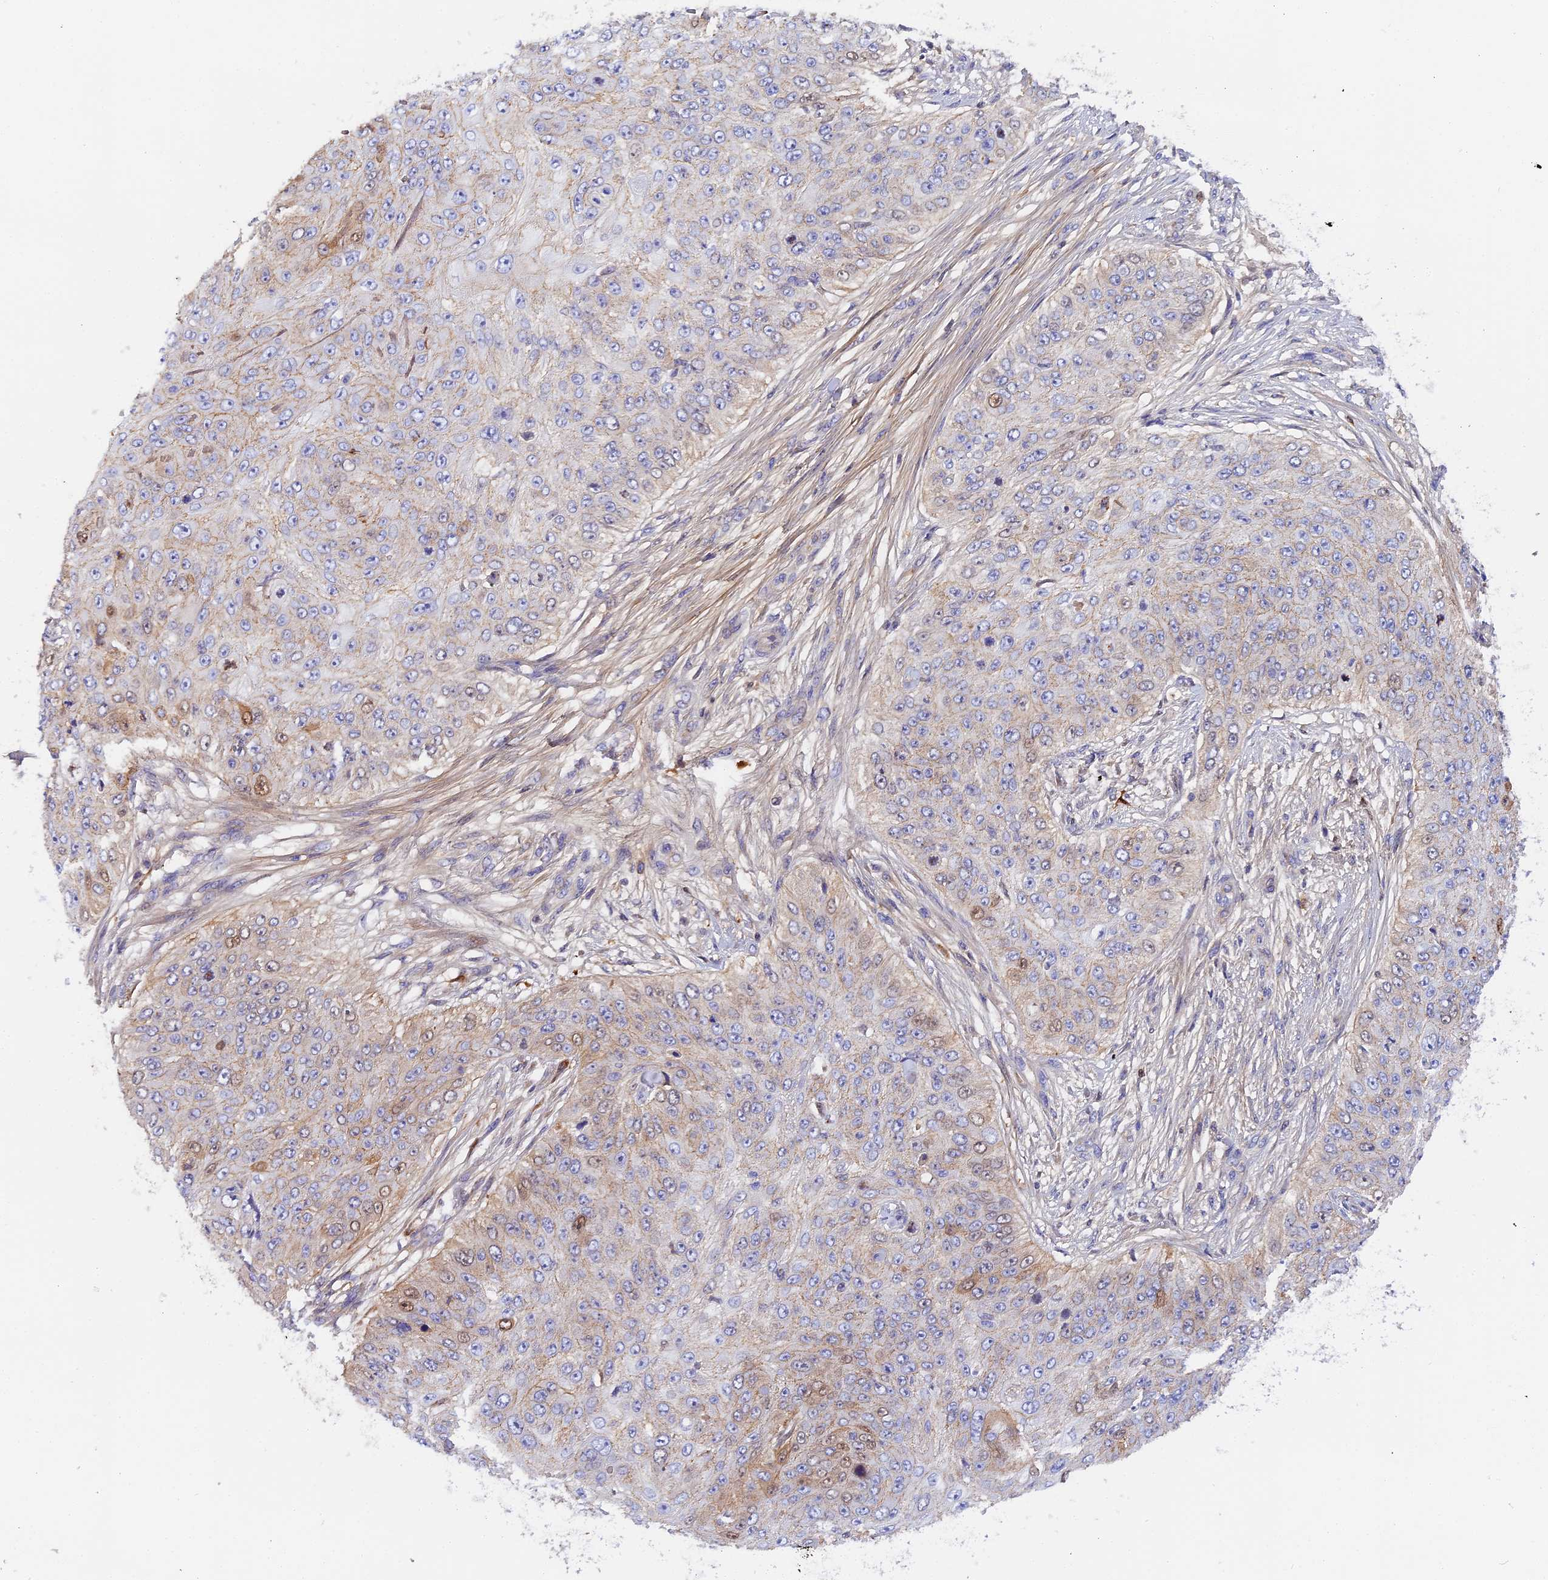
{"staining": {"intensity": "moderate", "quantity": "<25%", "location": "nuclear"}, "tissue": "skin cancer", "cell_type": "Tumor cells", "image_type": "cancer", "snomed": [{"axis": "morphology", "description": "Squamous cell carcinoma, NOS"}, {"axis": "topography", "description": "Skin"}], "caption": "Immunohistochemistry image of neoplastic tissue: human skin squamous cell carcinoma stained using immunohistochemistry (IHC) shows low levels of moderate protein expression localized specifically in the nuclear of tumor cells, appearing as a nuclear brown color.", "gene": "KATNB1", "patient": {"sex": "female", "age": 80}}